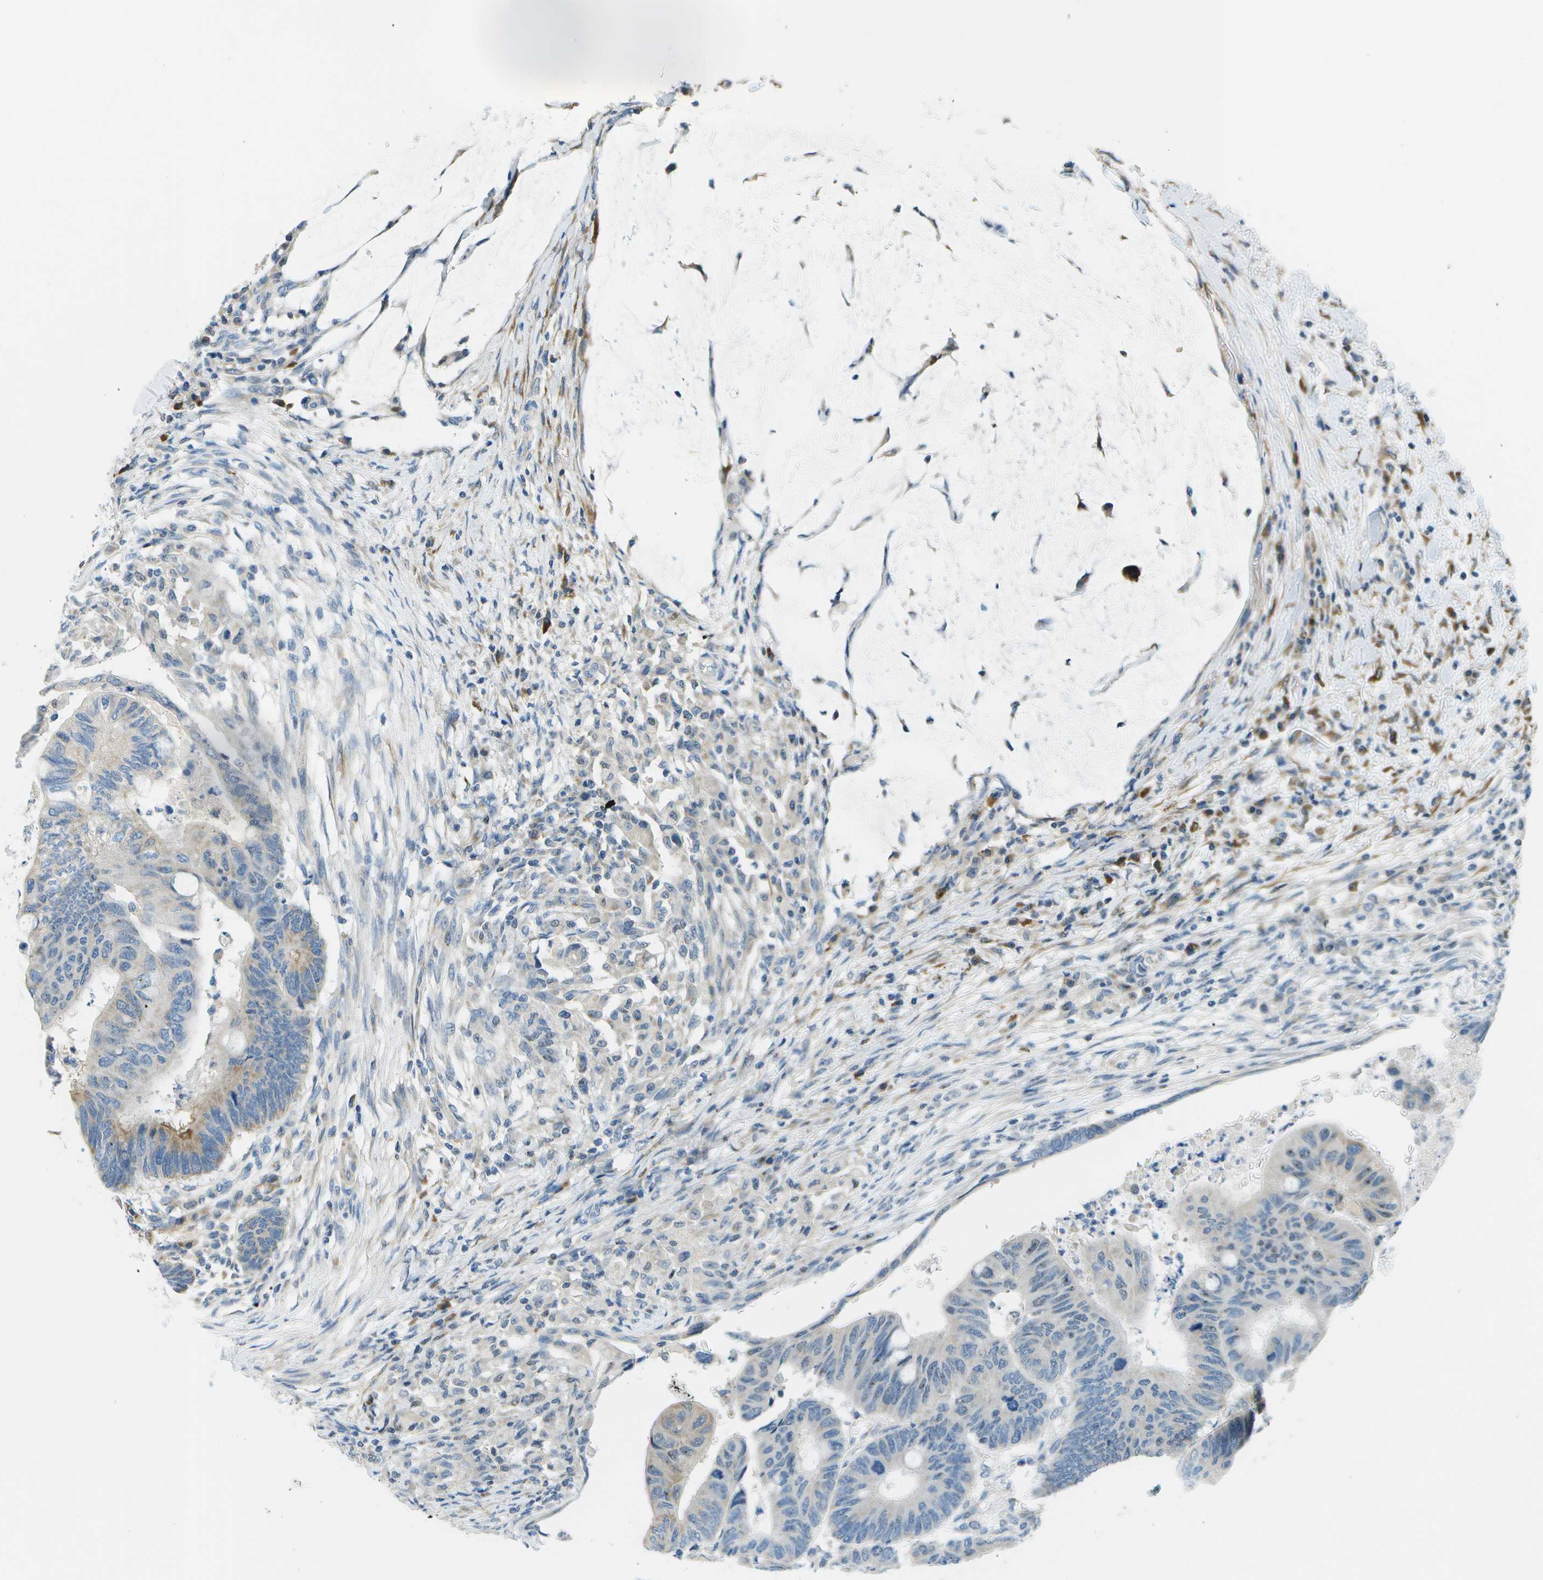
{"staining": {"intensity": "moderate", "quantity": "<25%", "location": "cytoplasmic/membranous"}, "tissue": "colorectal cancer", "cell_type": "Tumor cells", "image_type": "cancer", "snomed": [{"axis": "morphology", "description": "Normal tissue, NOS"}, {"axis": "morphology", "description": "Adenocarcinoma, NOS"}, {"axis": "topography", "description": "Rectum"}, {"axis": "topography", "description": "Peripheral nerve tissue"}], "caption": "Colorectal cancer (adenocarcinoma) stained with a brown dye exhibits moderate cytoplasmic/membranous positive expression in approximately <25% of tumor cells.", "gene": "PTGIS", "patient": {"sex": "male", "age": 92}}